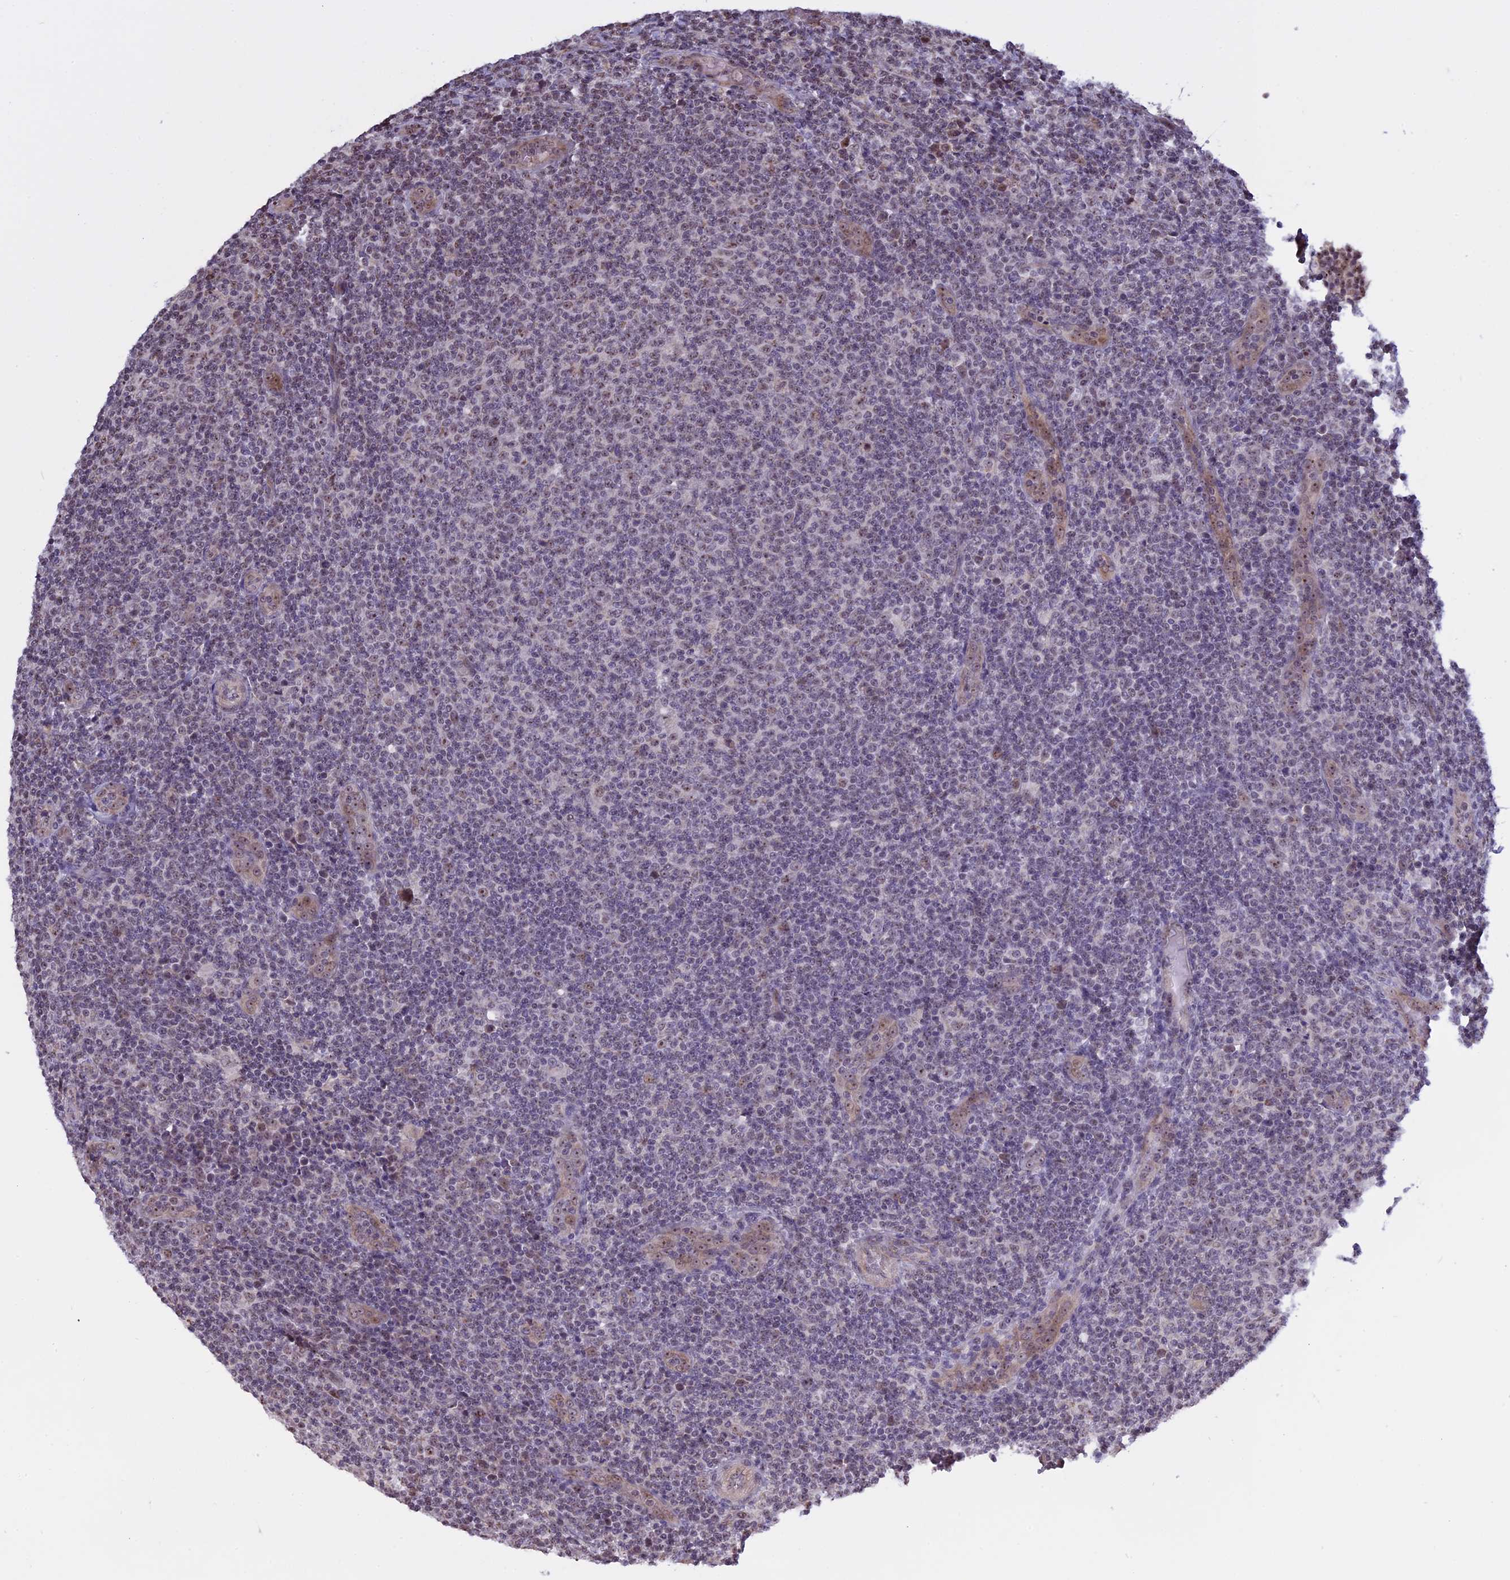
{"staining": {"intensity": "negative", "quantity": "none", "location": "none"}, "tissue": "lymphoma", "cell_type": "Tumor cells", "image_type": "cancer", "snomed": [{"axis": "morphology", "description": "Malignant lymphoma, non-Hodgkin's type, Low grade"}, {"axis": "topography", "description": "Lymph node"}], "caption": "This histopathology image is of lymphoma stained with immunohistochemistry (IHC) to label a protein in brown with the nuclei are counter-stained blue. There is no expression in tumor cells. (DAB immunohistochemistry (IHC) visualized using brightfield microscopy, high magnification).", "gene": "MGA", "patient": {"sex": "male", "age": 66}}